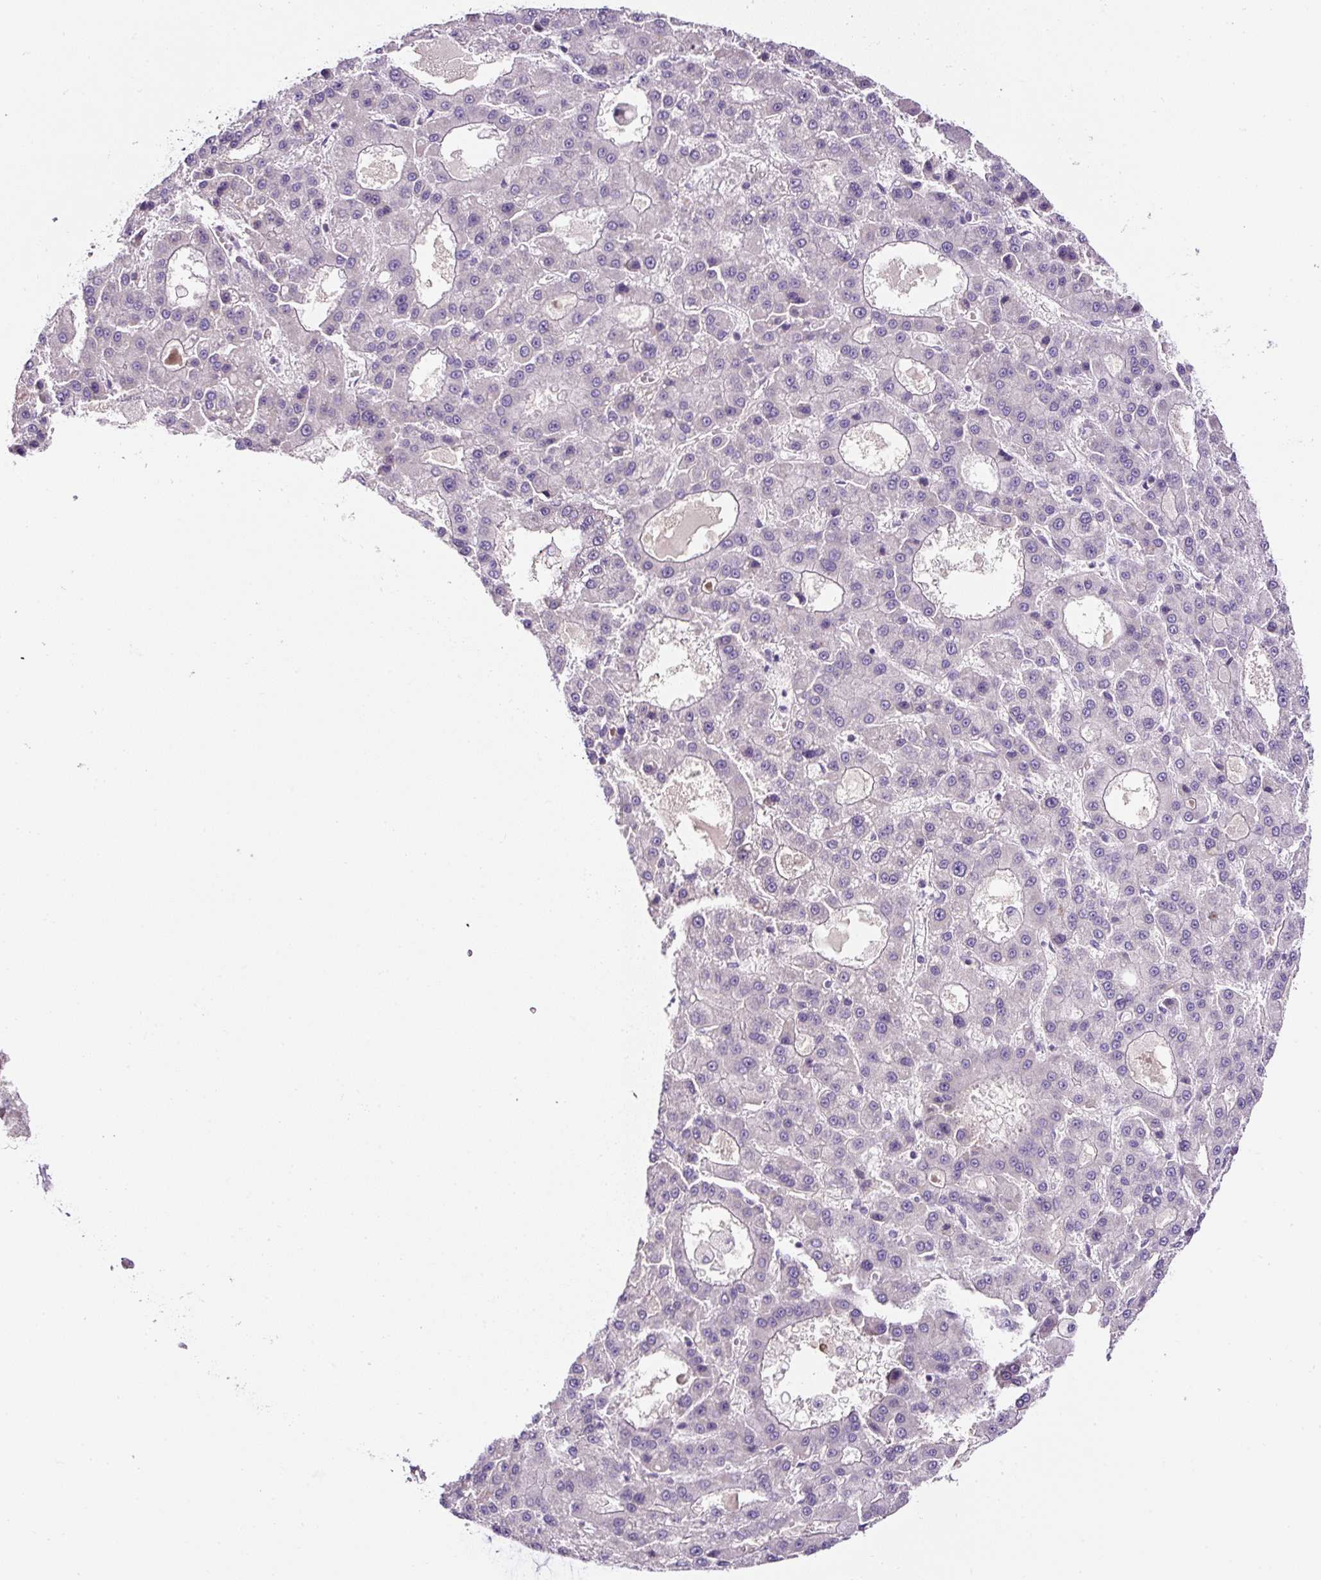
{"staining": {"intensity": "negative", "quantity": "none", "location": "none"}, "tissue": "liver cancer", "cell_type": "Tumor cells", "image_type": "cancer", "snomed": [{"axis": "morphology", "description": "Carcinoma, Hepatocellular, NOS"}, {"axis": "topography", "description": "Liver"}], "caption": "An immunohistochemistry photomicrograph of liver cancer (hepatocellular carcinoma) is shown. There is no staining in tumor cells of liver cancer (hepatocellular carcinoma).", "gene": "OR14A2", "patient": {"sex": "male", "age": 70}}